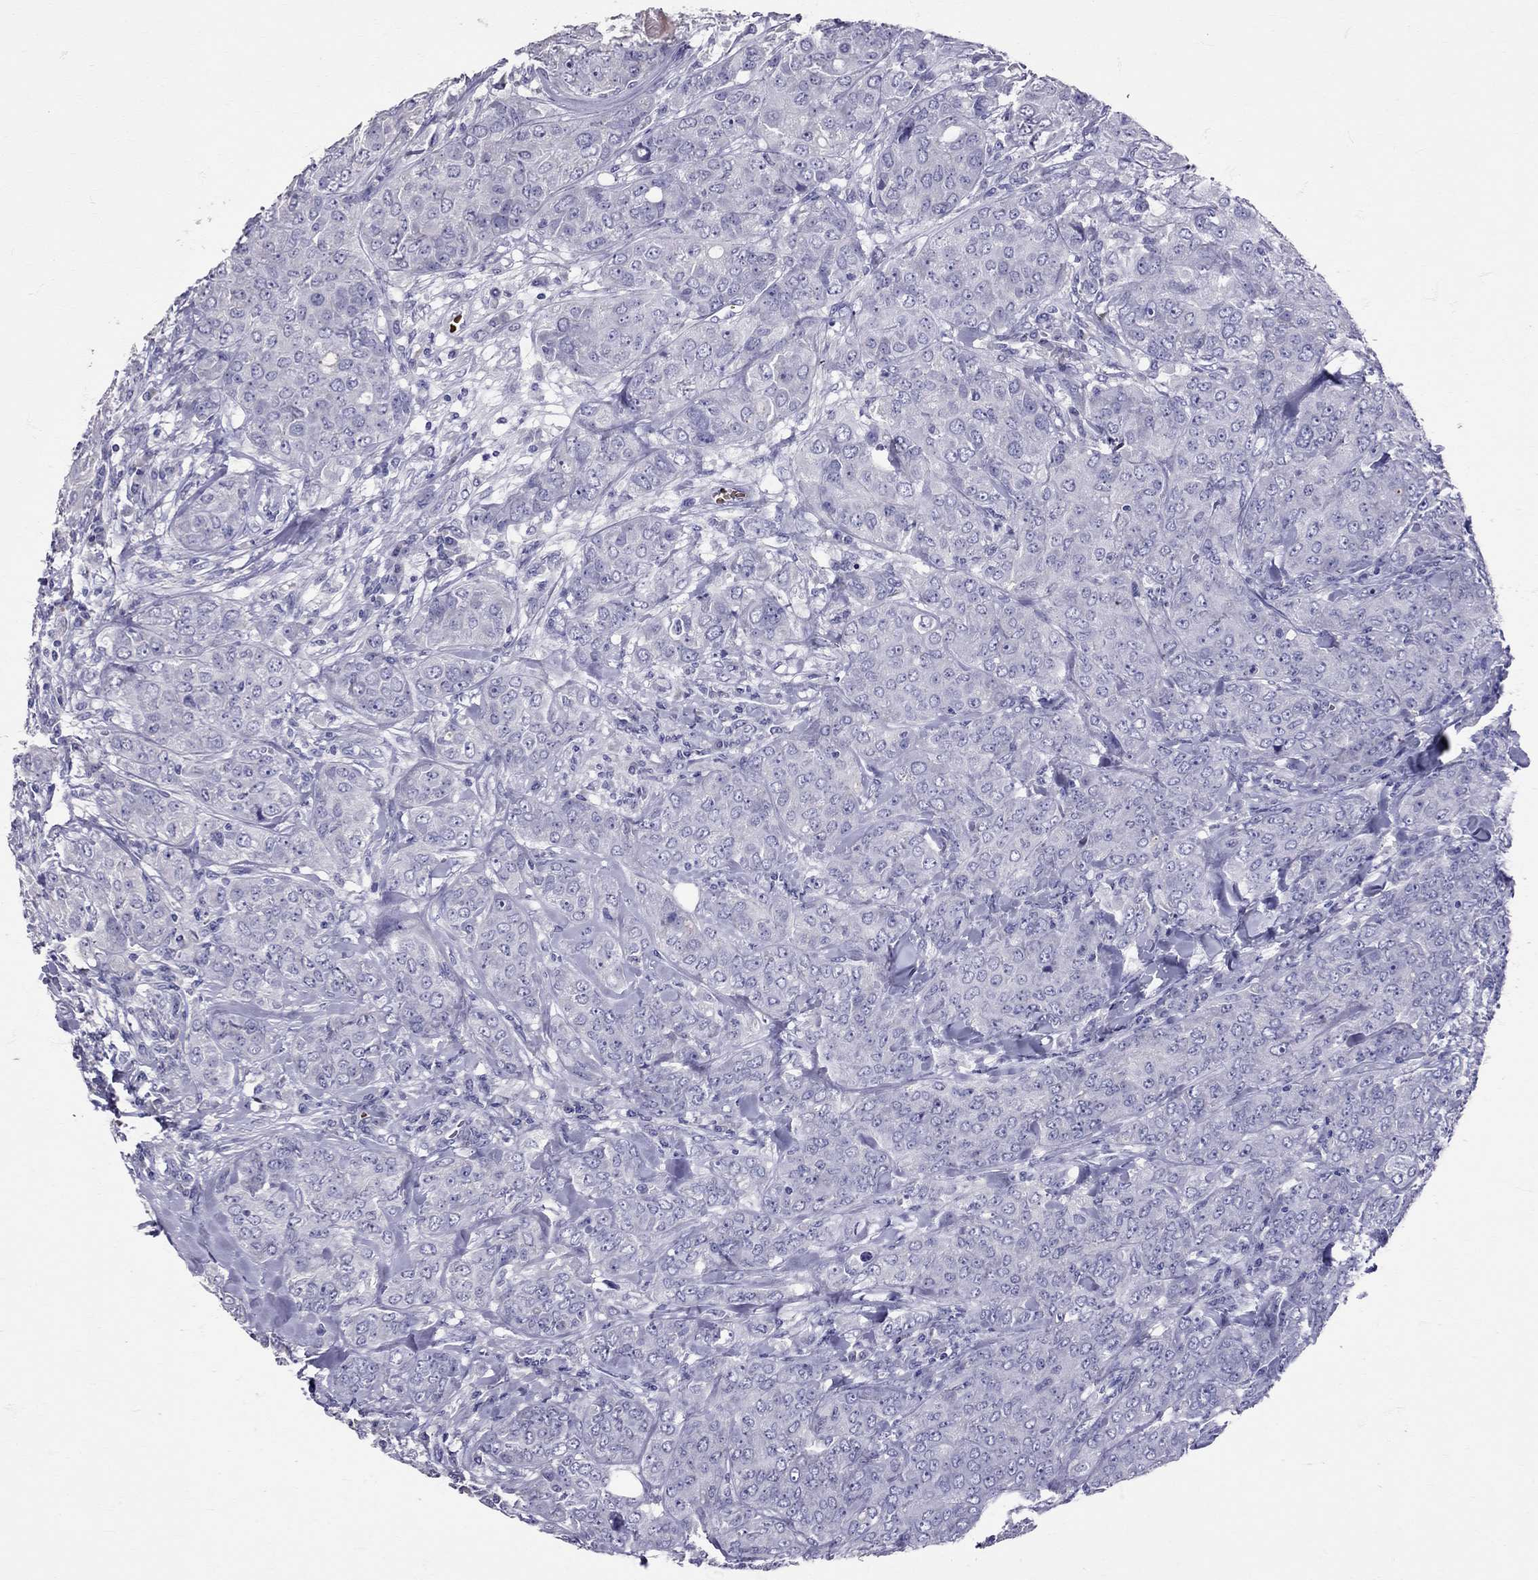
{"staining": {"intensity": "negative", "quantity": "none", "location": "none"}, "tissue": "breast cancer", "cell_type": "Tumor cells", "image_type": "cancer", "snomed": [{"axis": "morphology", "description": "Duct carcinoma"}, {"axis": "topography", "description": "Breast"}], "caption": "Immunohistochemical staining of breast cancer displays no significant positivity in tumor cells.", "gene": "TBR1", "patient": {"sex": "female", "age": 43}}